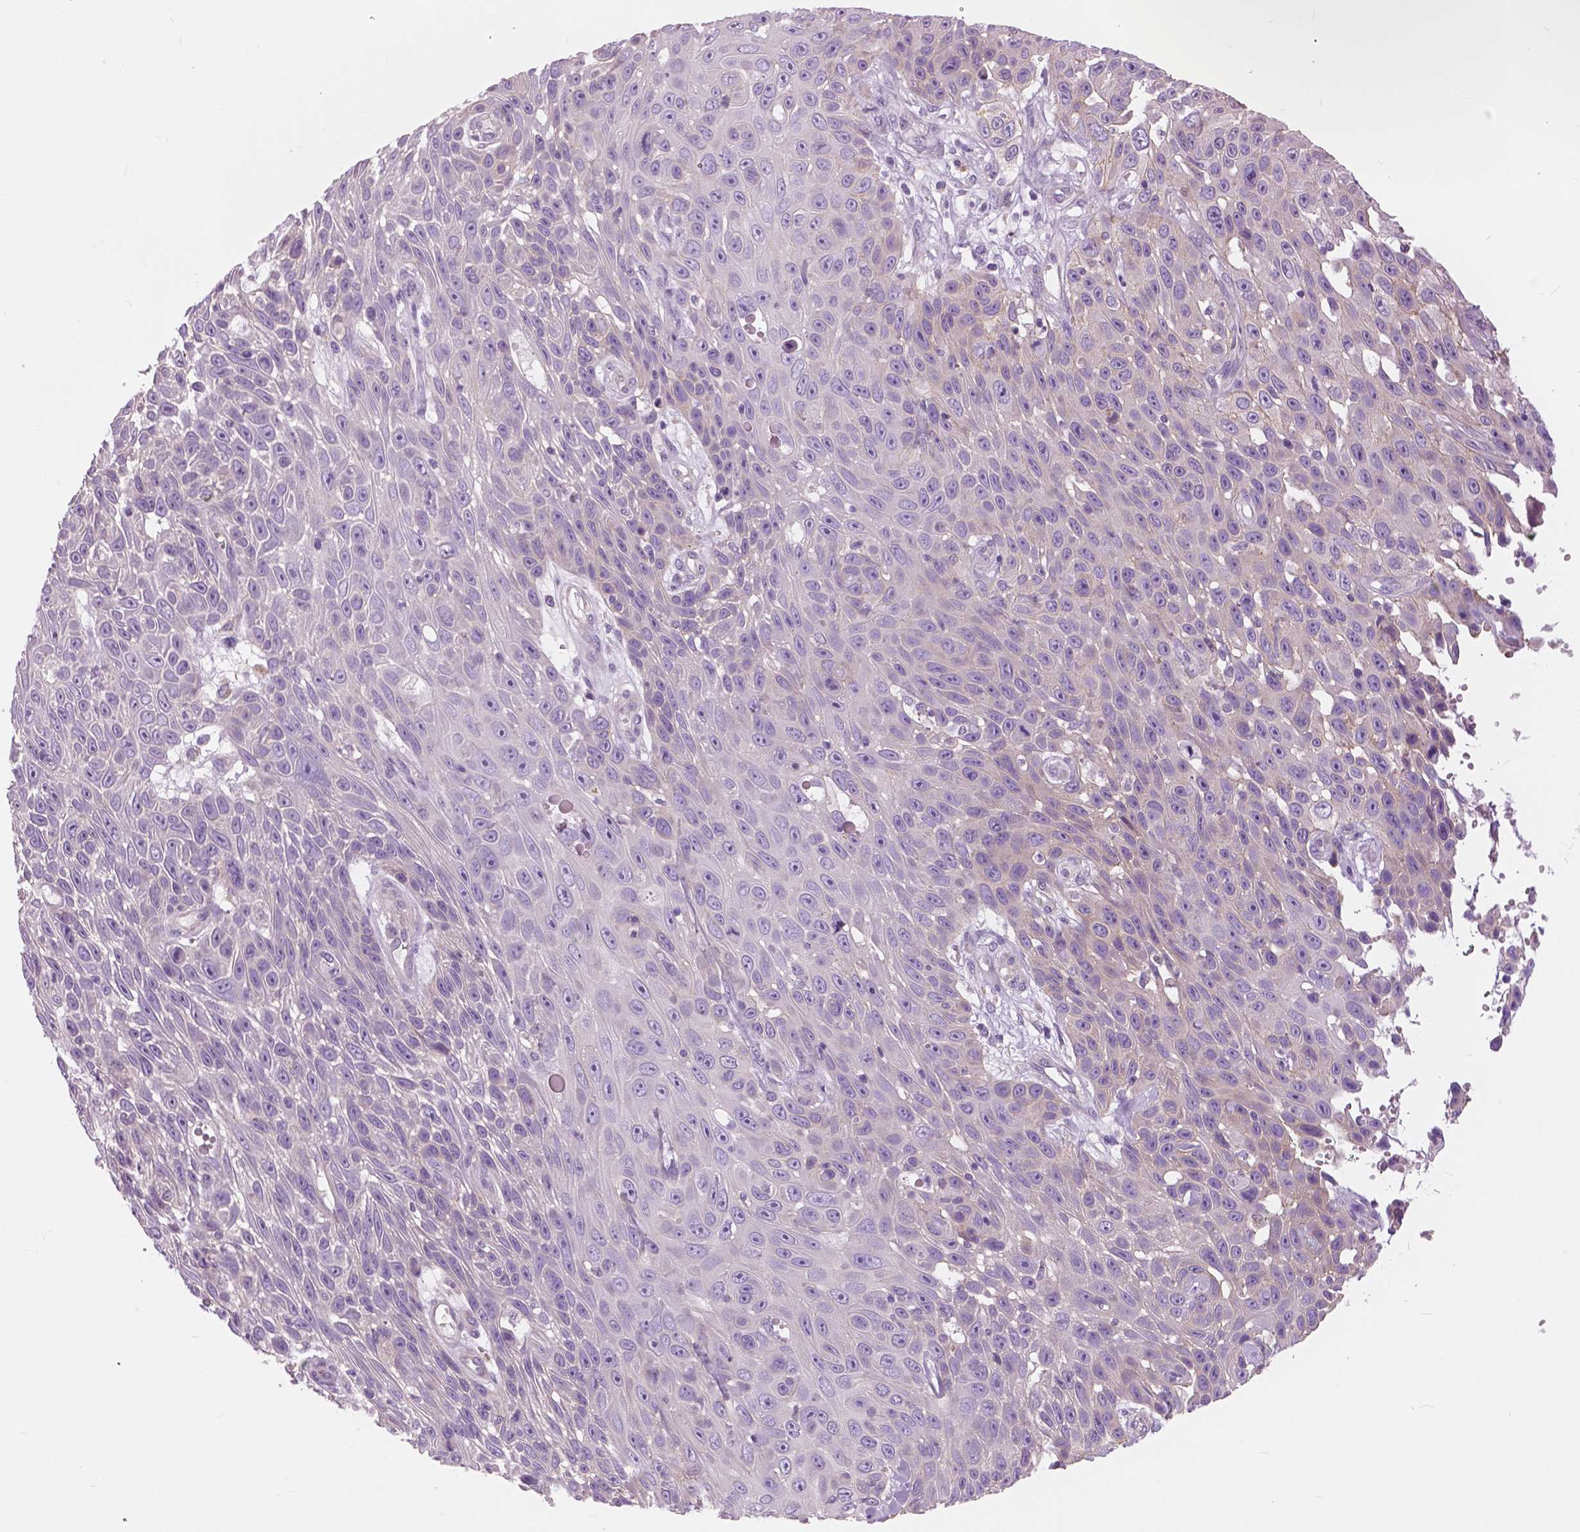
{"staining": {"intensity": "negative", "quantity": "none", "location": "none"}, "tissue": "skin cancer", "cell_type": "Tumor cells", "image_type": "cancer", "snomed": [{"axis": "morphology", "description": "Squamous cell carcinoma, NOS"}, {"axis": "topography", "description": "Skin"}], "caption": "There is no significant staining in tumor cells of skin cancer (squamous cell carcinoma).", "gene": "SERPINI1", "patient": {"sex": "male", "age": 82}}